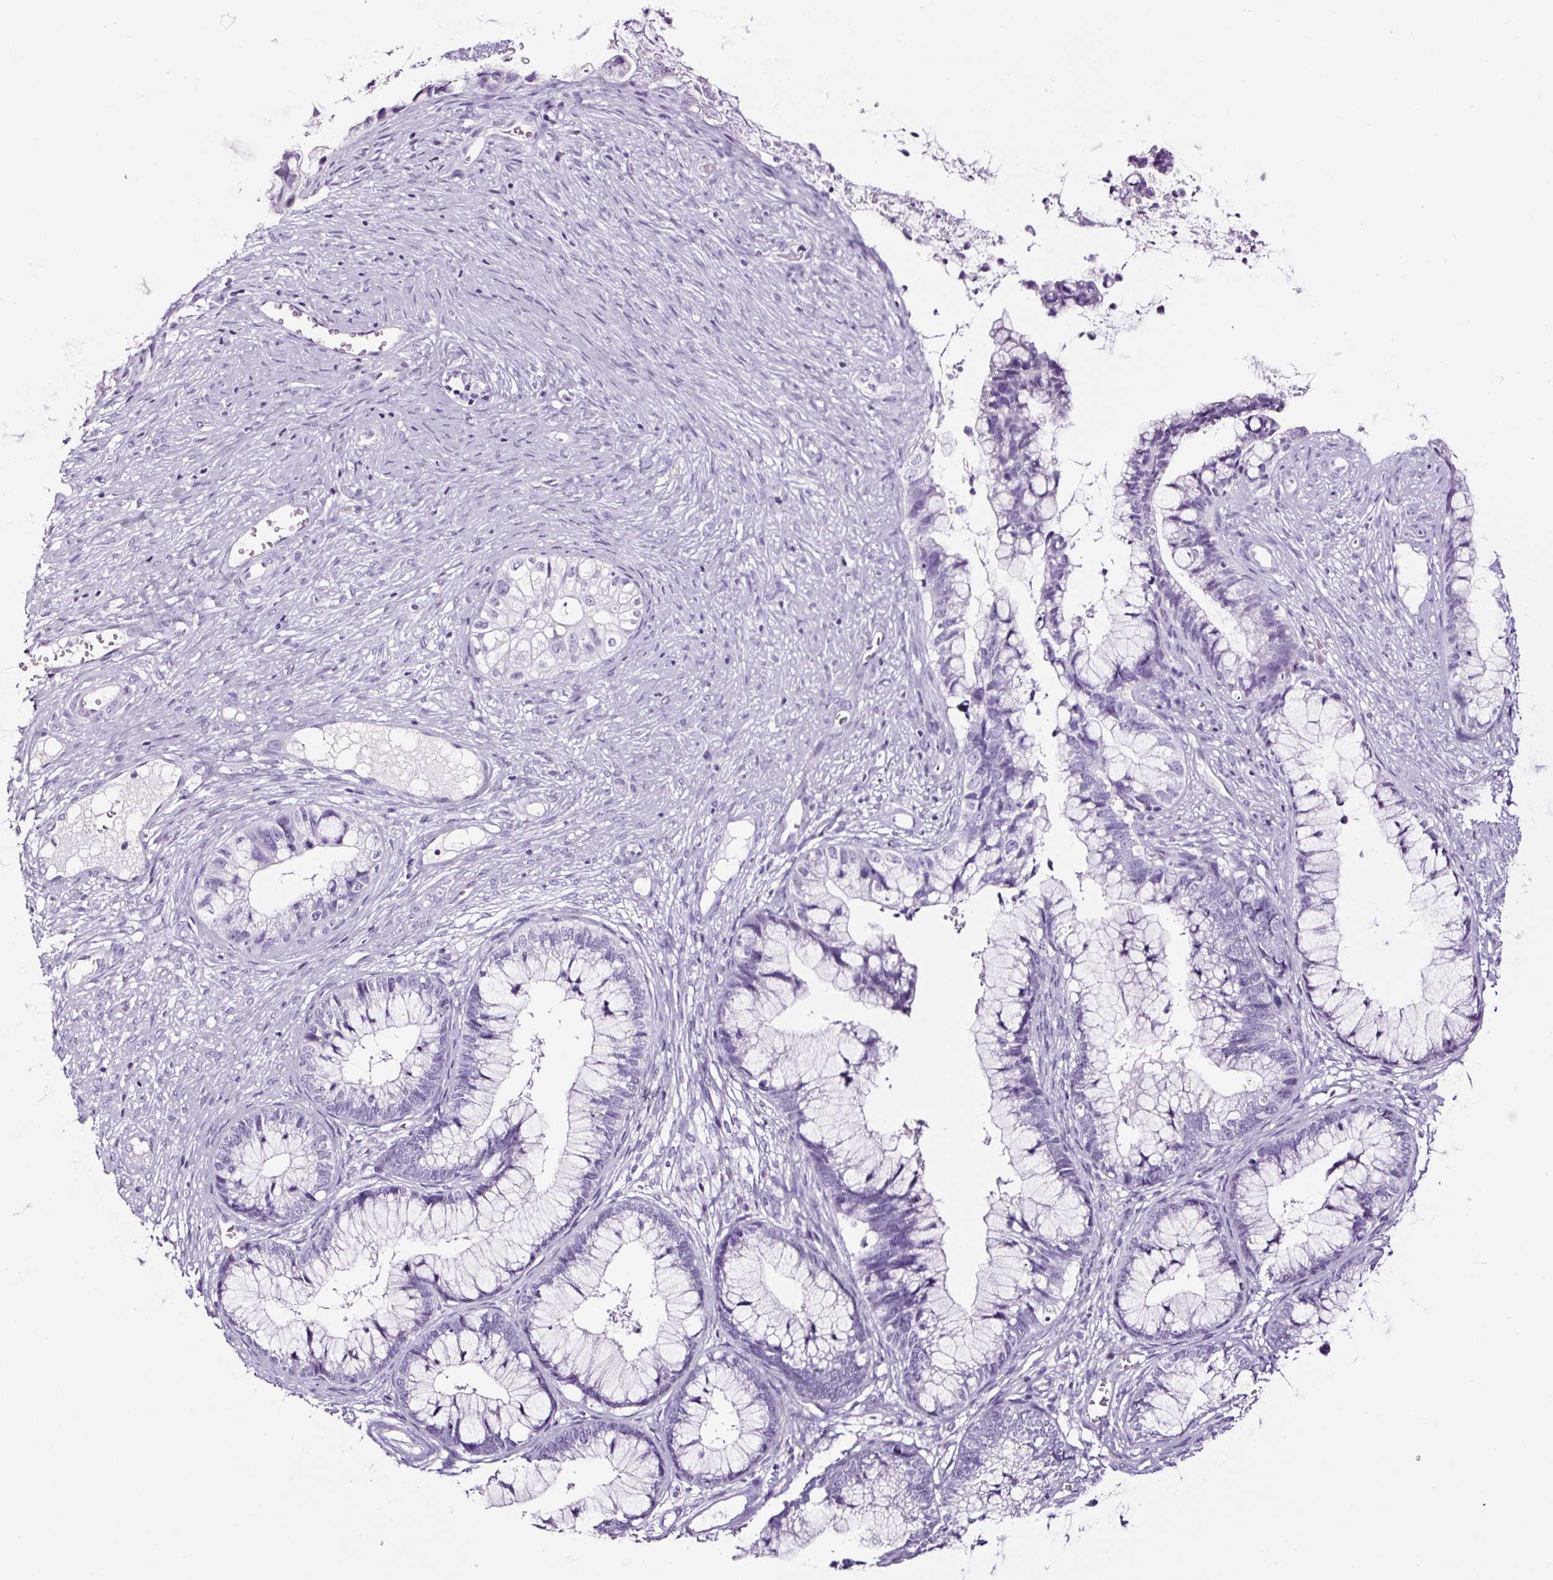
{"staining": {"intensity": "negative", "quantity": "none", "location": "none"}, "tissue": "cervical cancer", "cell_type": "Tumor cells", "image_type": "cancer", "snomed": [{"axis": "morphology", "description": "Adenocarcinoma, NOS"}, {"axis": "topography", "description": "Cervix"}], "caption": "An image of adenocarcinoma (cervical) stained for a protein shows no brown staining in tumor cells.", "gene": "NPHS2", "patient": {"sex": "female", "age": 44}}